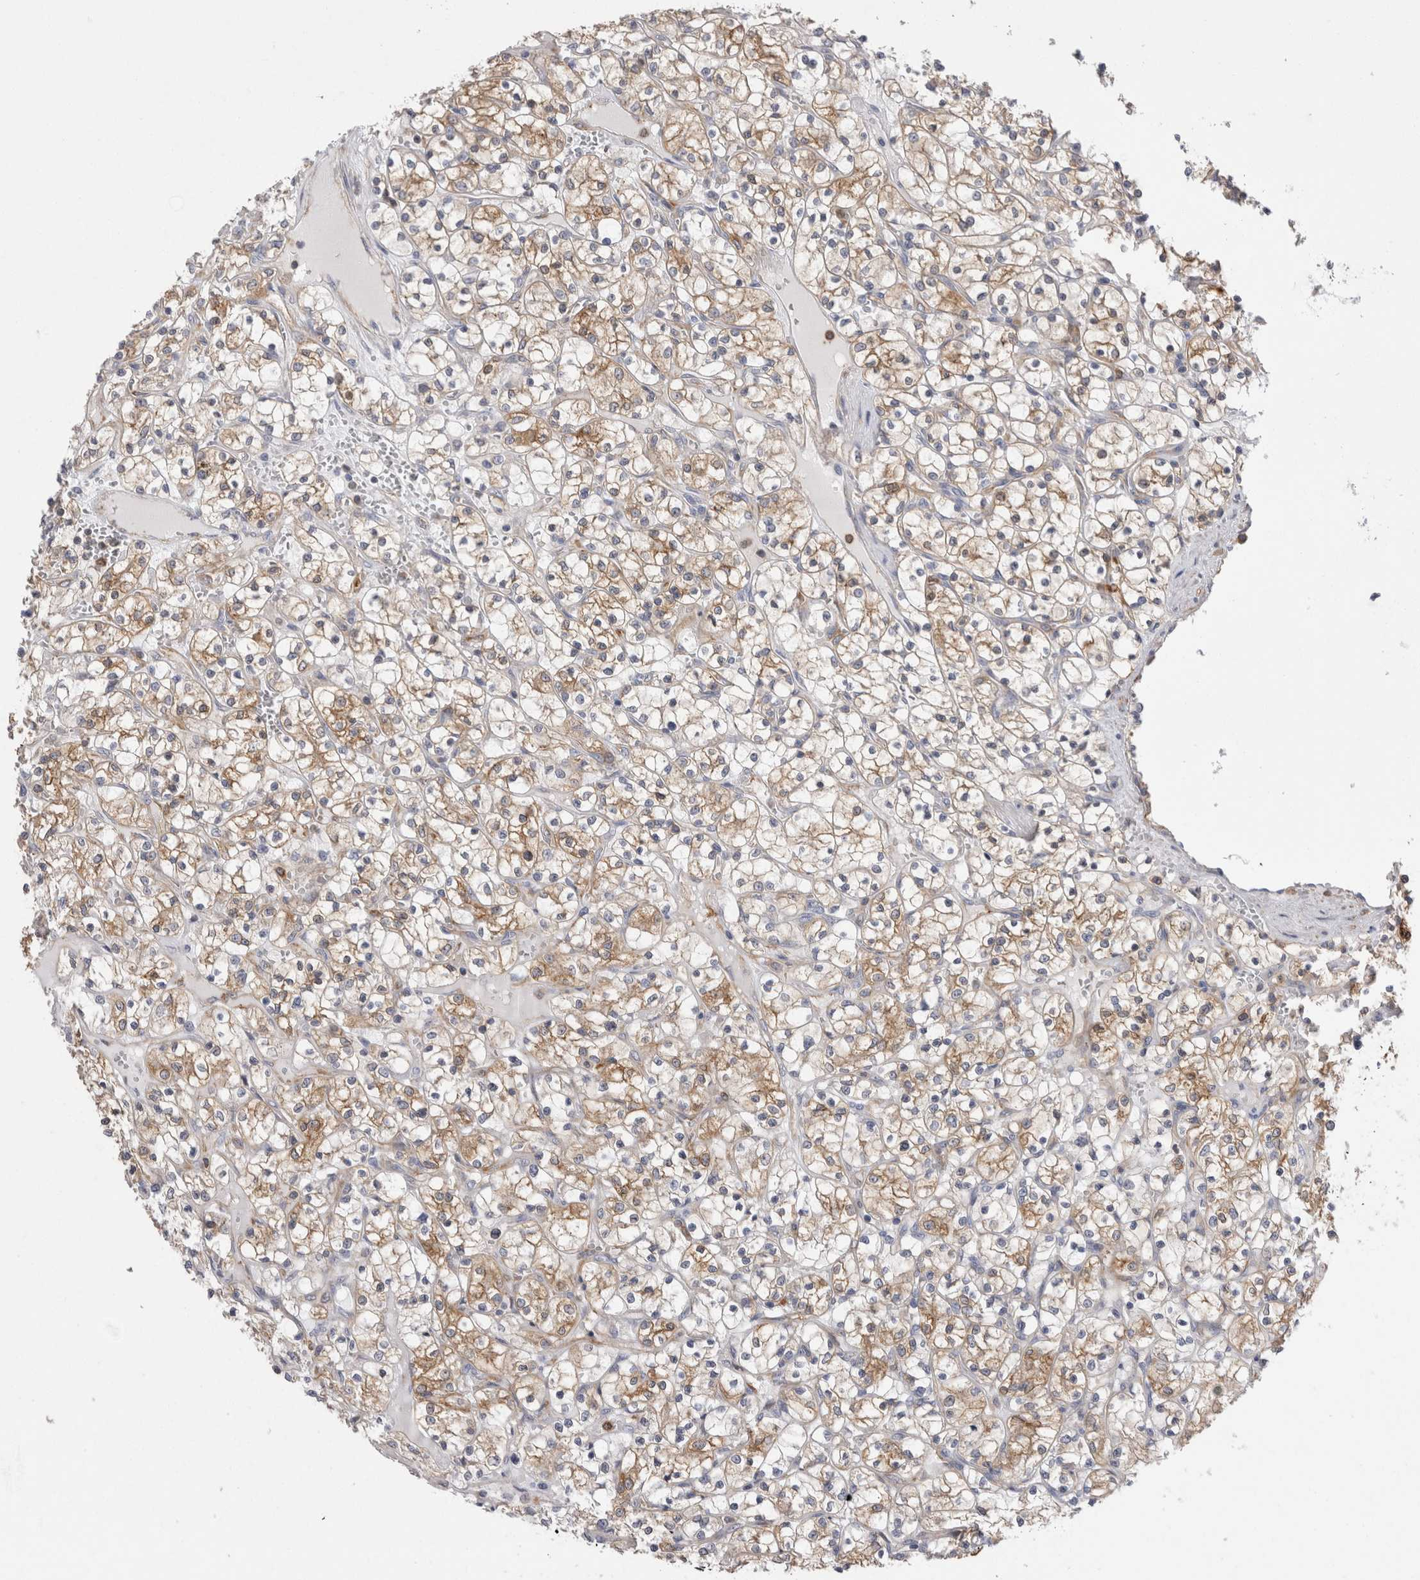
{"staining": {"intensity": "moderate", "quantity": ">75%", "location": "cytoplasmic/membranous"}, "tissue": "renal cancer", "cell_type": "Tumor cells", "image_type": "cancer", "snomed": [{"axis": "morphology", "description": "Adenocarcinoma, NOS"}, {"axis": "topography", "description": "Kidney"}], "caption": "Tumor cells show moderate cytoplasmic/membranous staining in about >75% of cells in renal adenocarcinoma. Immunohistochemistry (ihc) stains the protein in brown and the nuclei are stained blue.", "gene": "RAB11FIP1", "patient": {"sex": "female", "age": 69}}